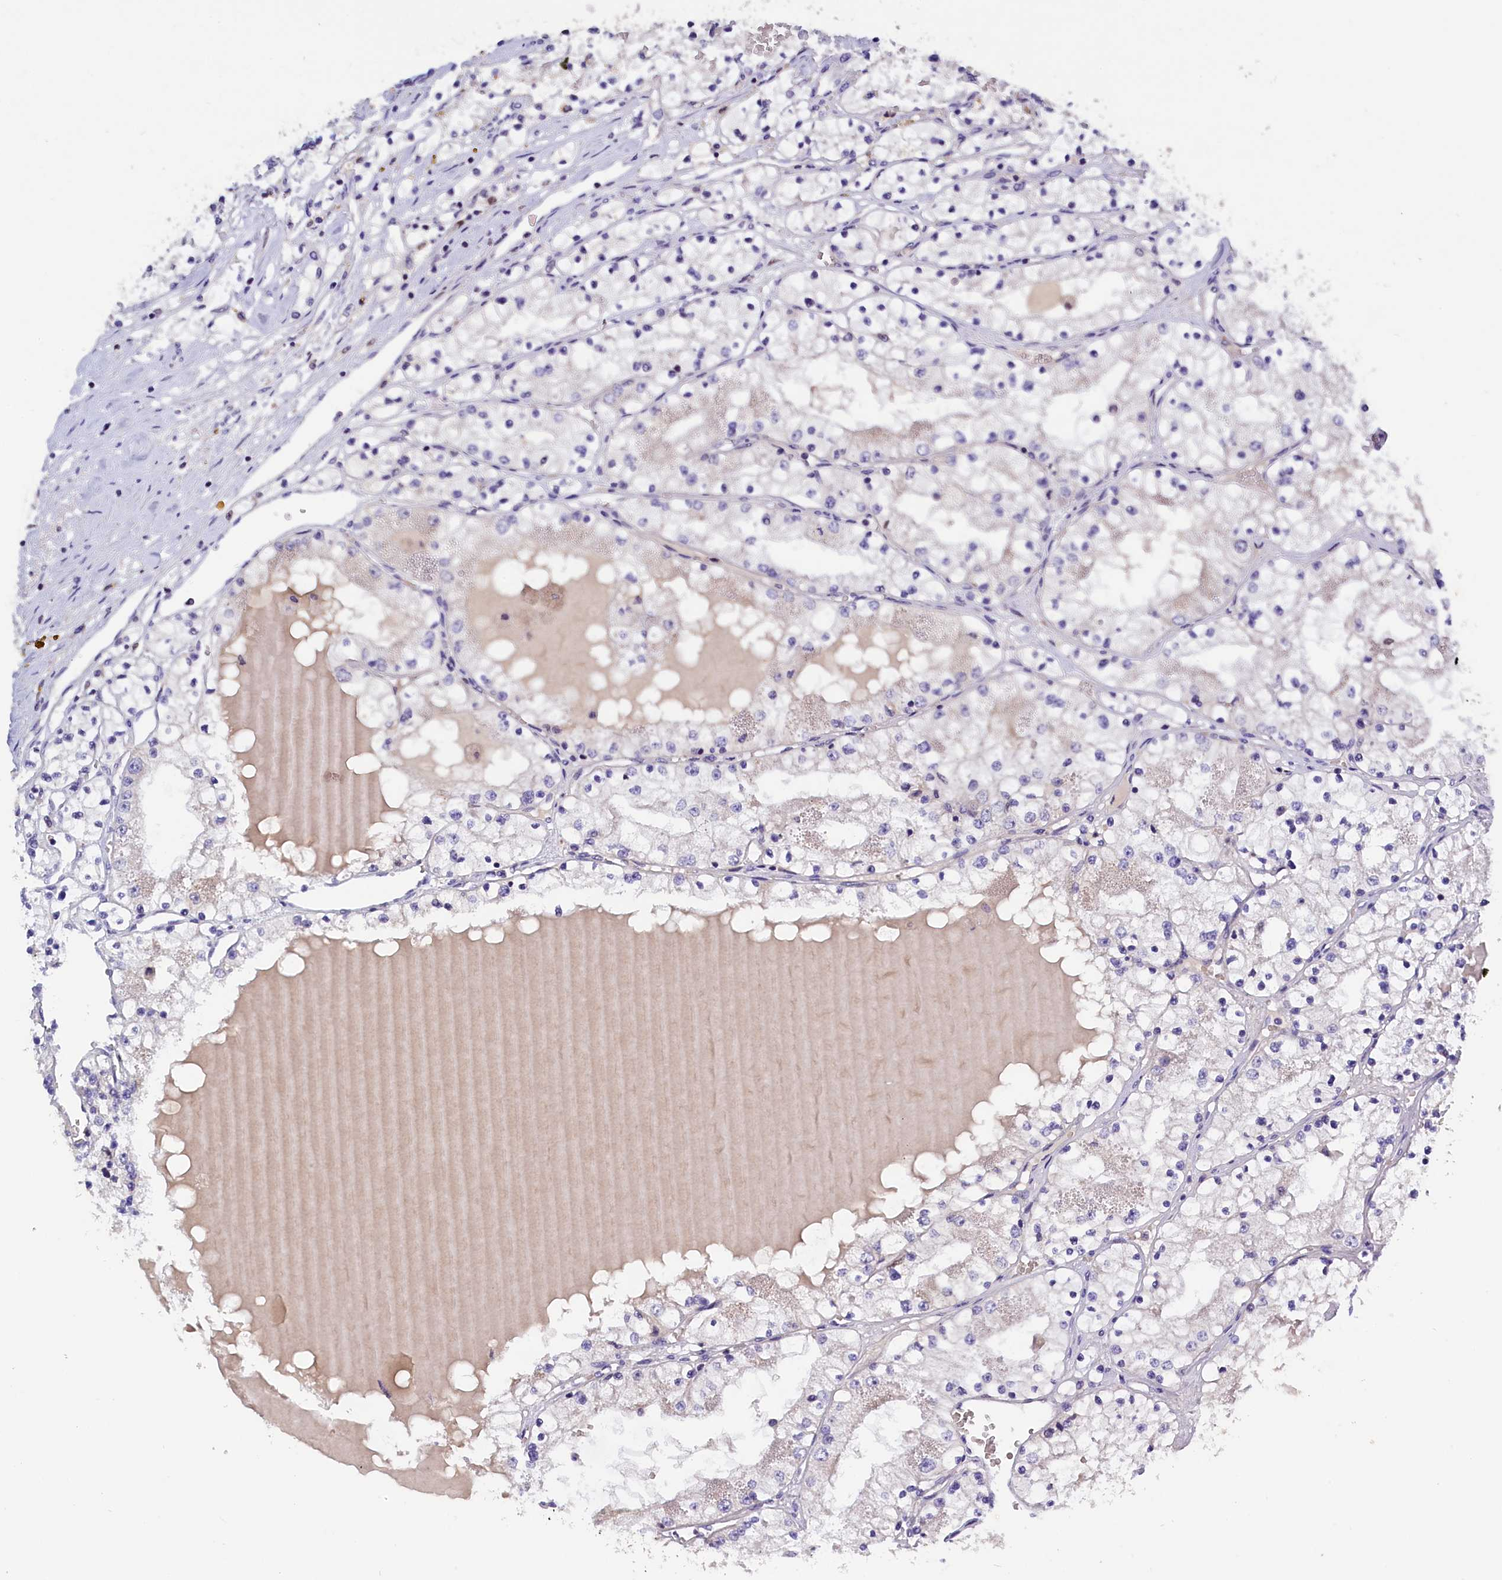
{"staining": {"intensity": "negative", "quantity": "none", "location": "none"}, "tissue": "renal cancer", "cell_type": "Tumor cells", "image_type": "cancer", "snomed": [{"axis": "morphology", "description": "Normal tissue, NOS"}, {"axis": "morphology", "description": "Adenocarcinoma, NOS"}, {"axis": "topography", "description": "Kidney"}], "caption": "Immunohistochemistry of human renal cancer (adenocarcinoma) displays no staining in tumor cells.", "gene": "BTBD9", "patient": {"sex": "male", "age": 68}}